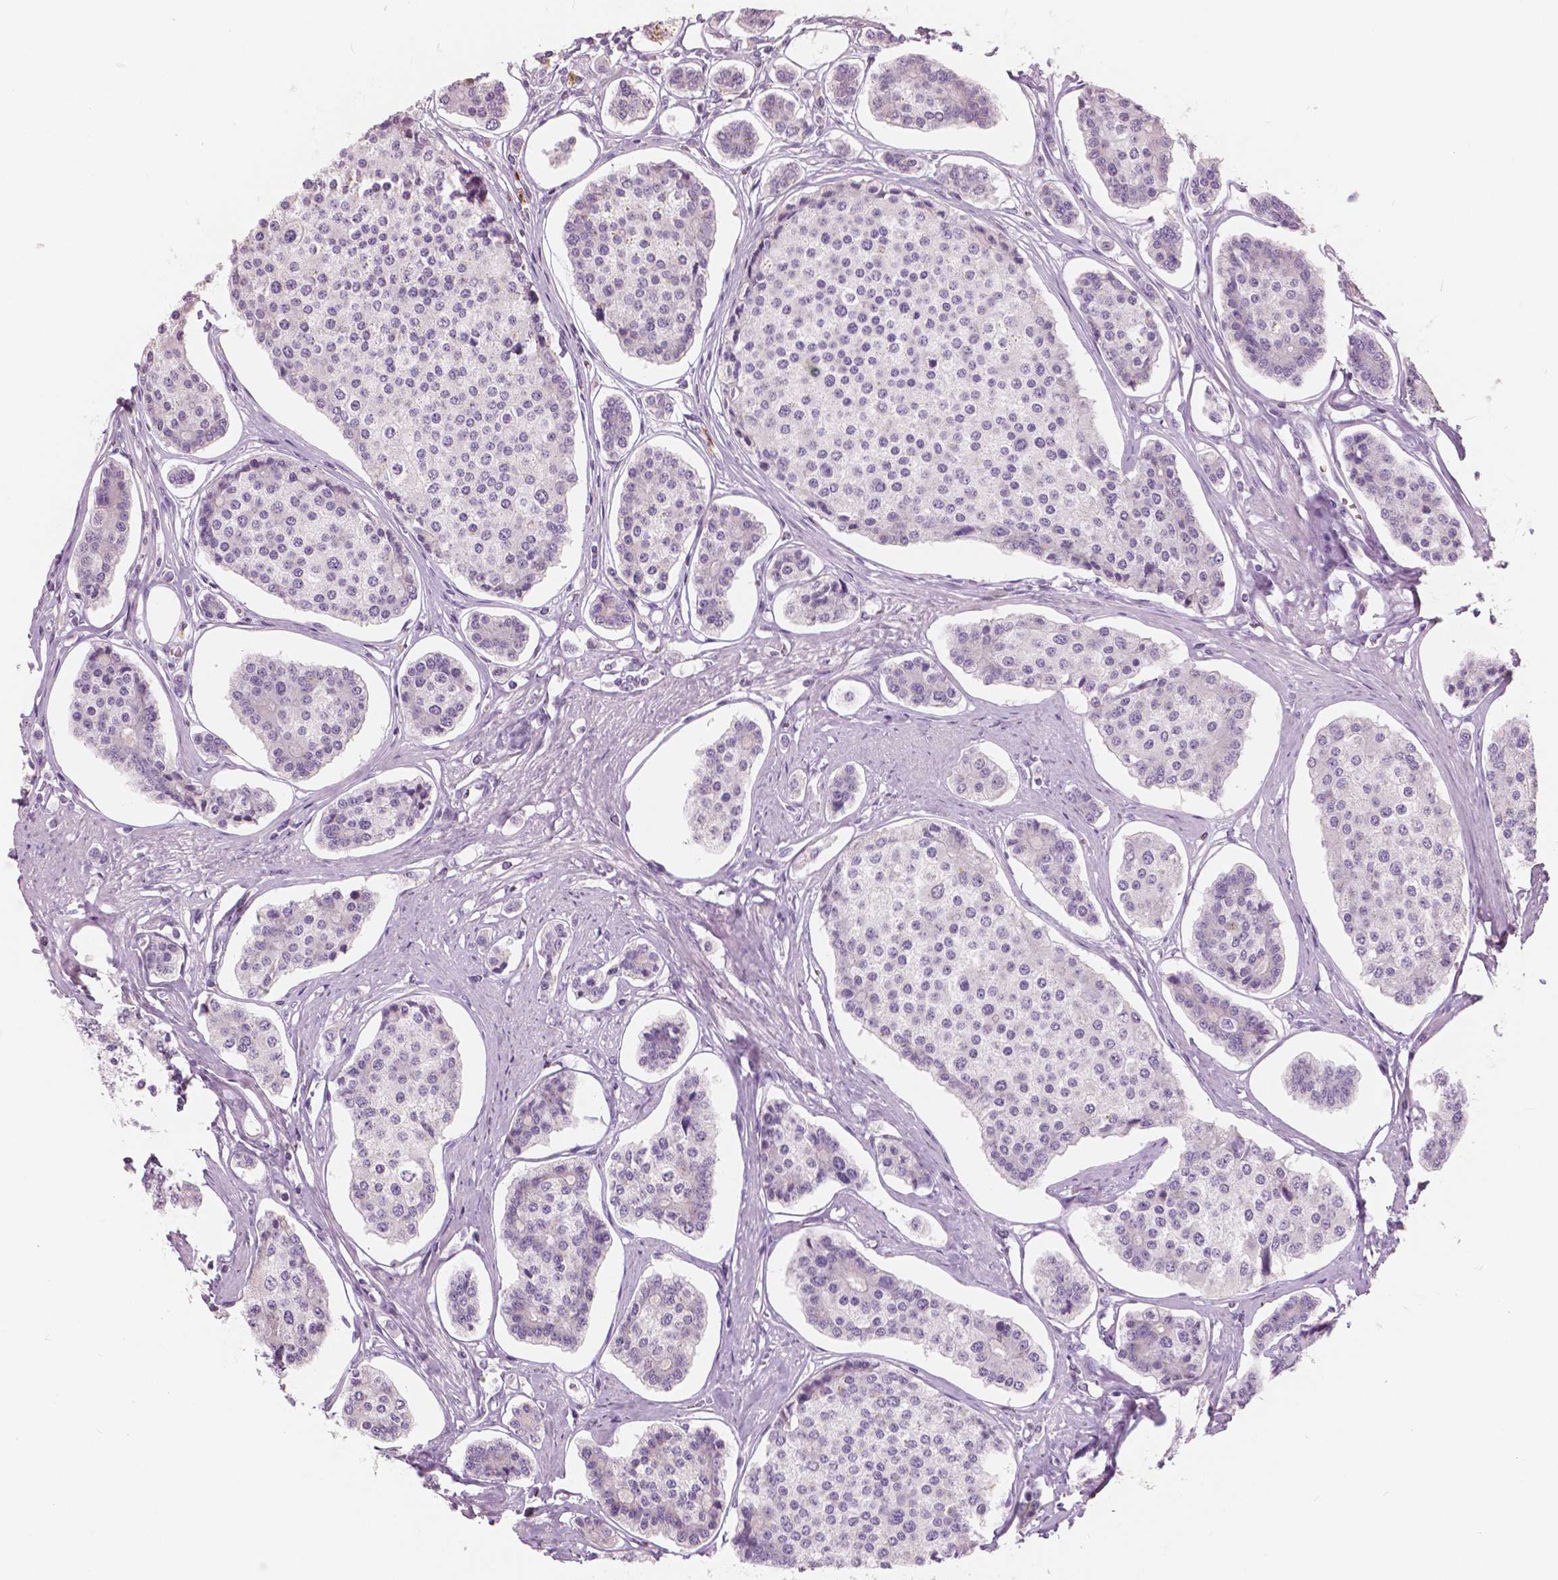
{"staining": {"intensity": "negative", "quantity": "none", "location": "none"}, "tissue": "carcinoid", "cell_type": "Tumor cells", "image_type": "cancer", "snomed": [{"axis": "morphology", "description": "Carcinoid, malignant, NOS"}, {"axis": "topography", "description": "Small intestine"}], "caption": "An immunohistochemistry (IHC) histopathology image of carcinoid is shown. There is no staining in tumor cells of carcinoid. (DAB (3,3'-diaminobenzidine) immunohistochemistry with hematoxylin counter stain).", "gene": "CXCR2", "patient": {"sex": "female", "age": 65}}